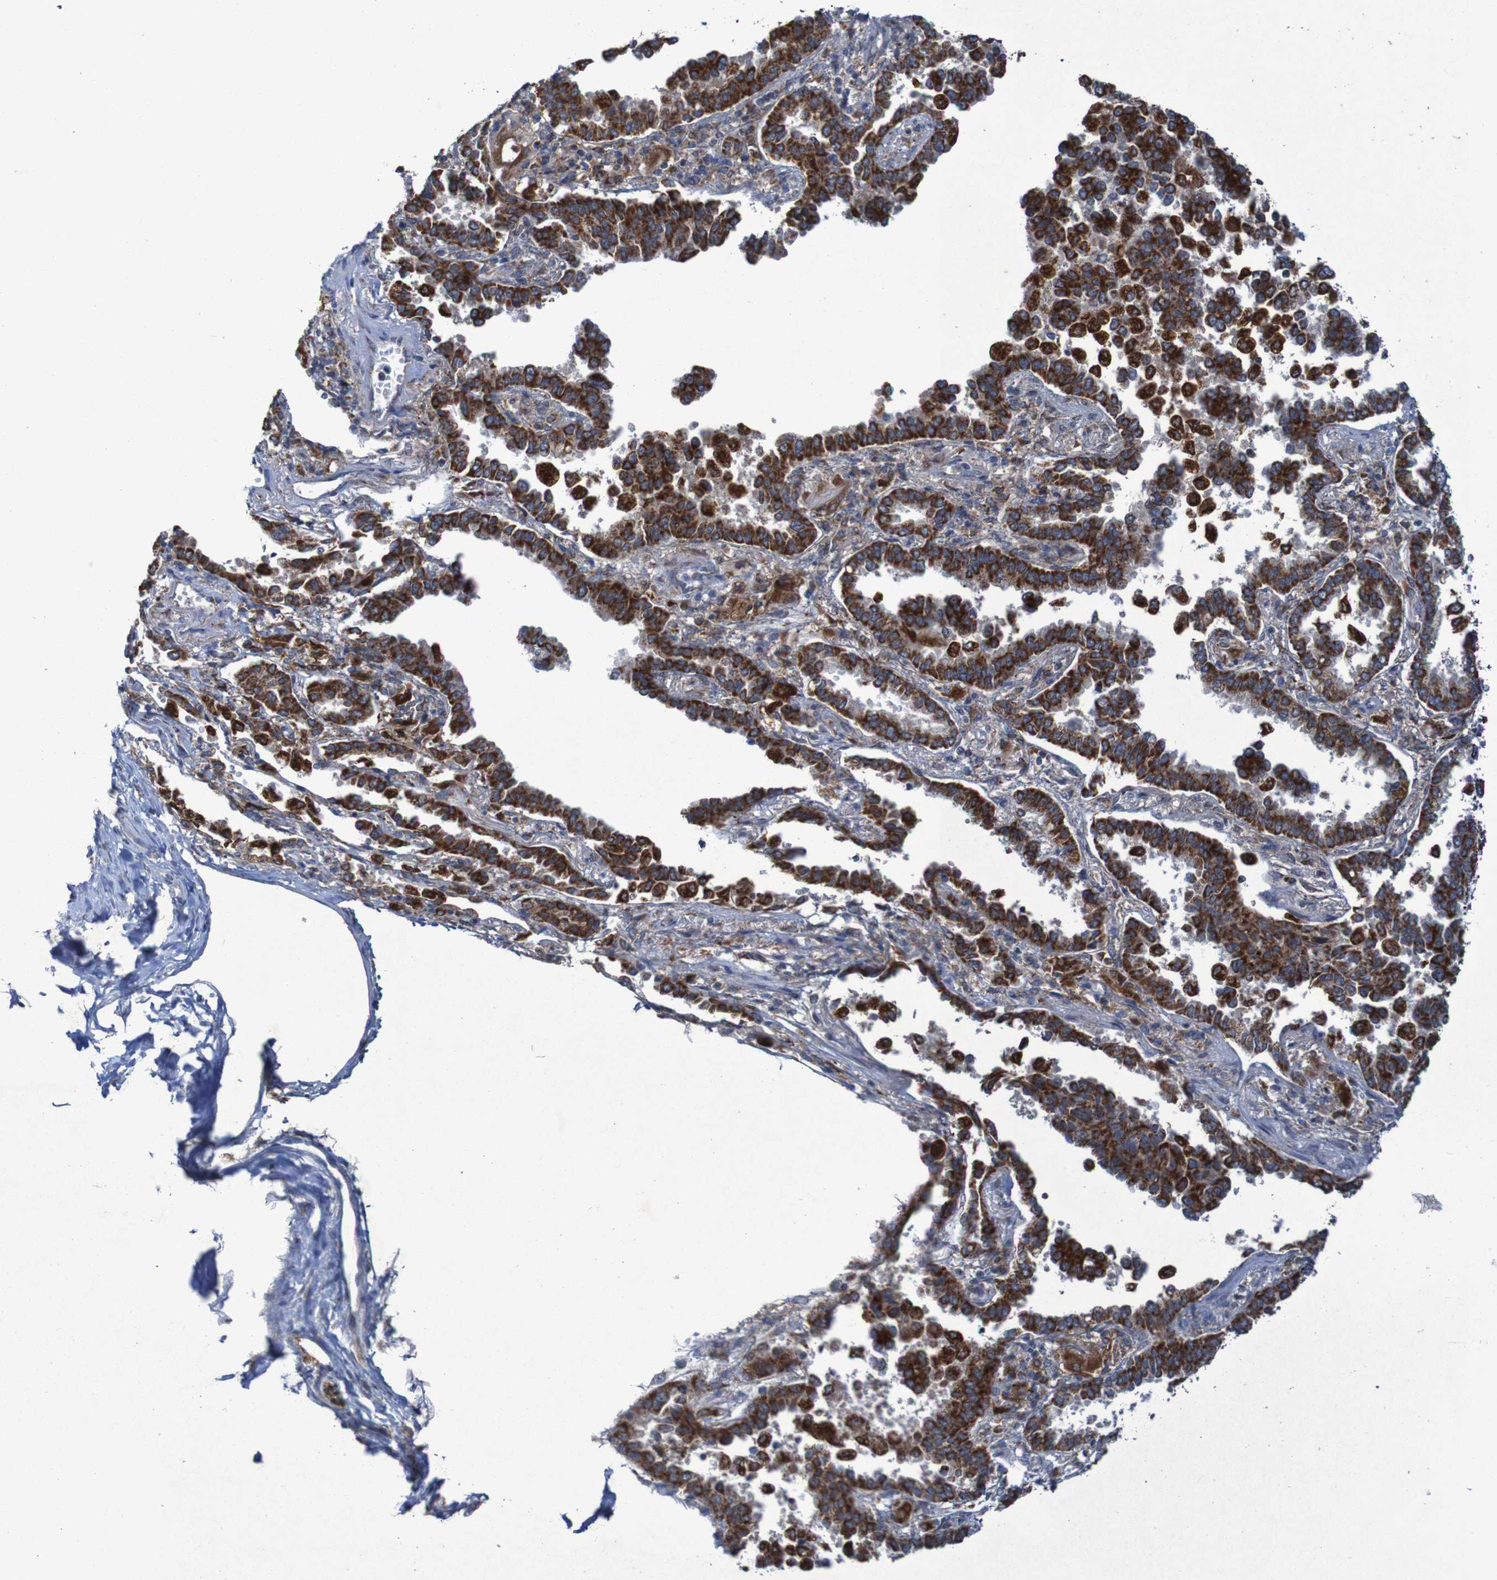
{"staining": {"intensity": "strong", "quantity": ">75%", "location": "cytoplasmic/membranous"}, "tissue": "lung cancer", "cell_type": "Tumor cells", "image_type": "cancer", "snomed": [{"axis": "morphology", "description": "Normal tissue, NOS"}, {"axis": "morphology", "description": "Adenocarcinoma, NOS"}, {"axis": "topography", "description": "Lung"}], "caption": "Lung cancer stained with immunohistochemistry shows strong cytoplasmic/membranous staining in about >75% of tumor cells. (DAB IHC, brown staining for protein, blue staining for nuclei).", "gene": "CCDC51", "patient": {"sex": "male", "age": 59}}